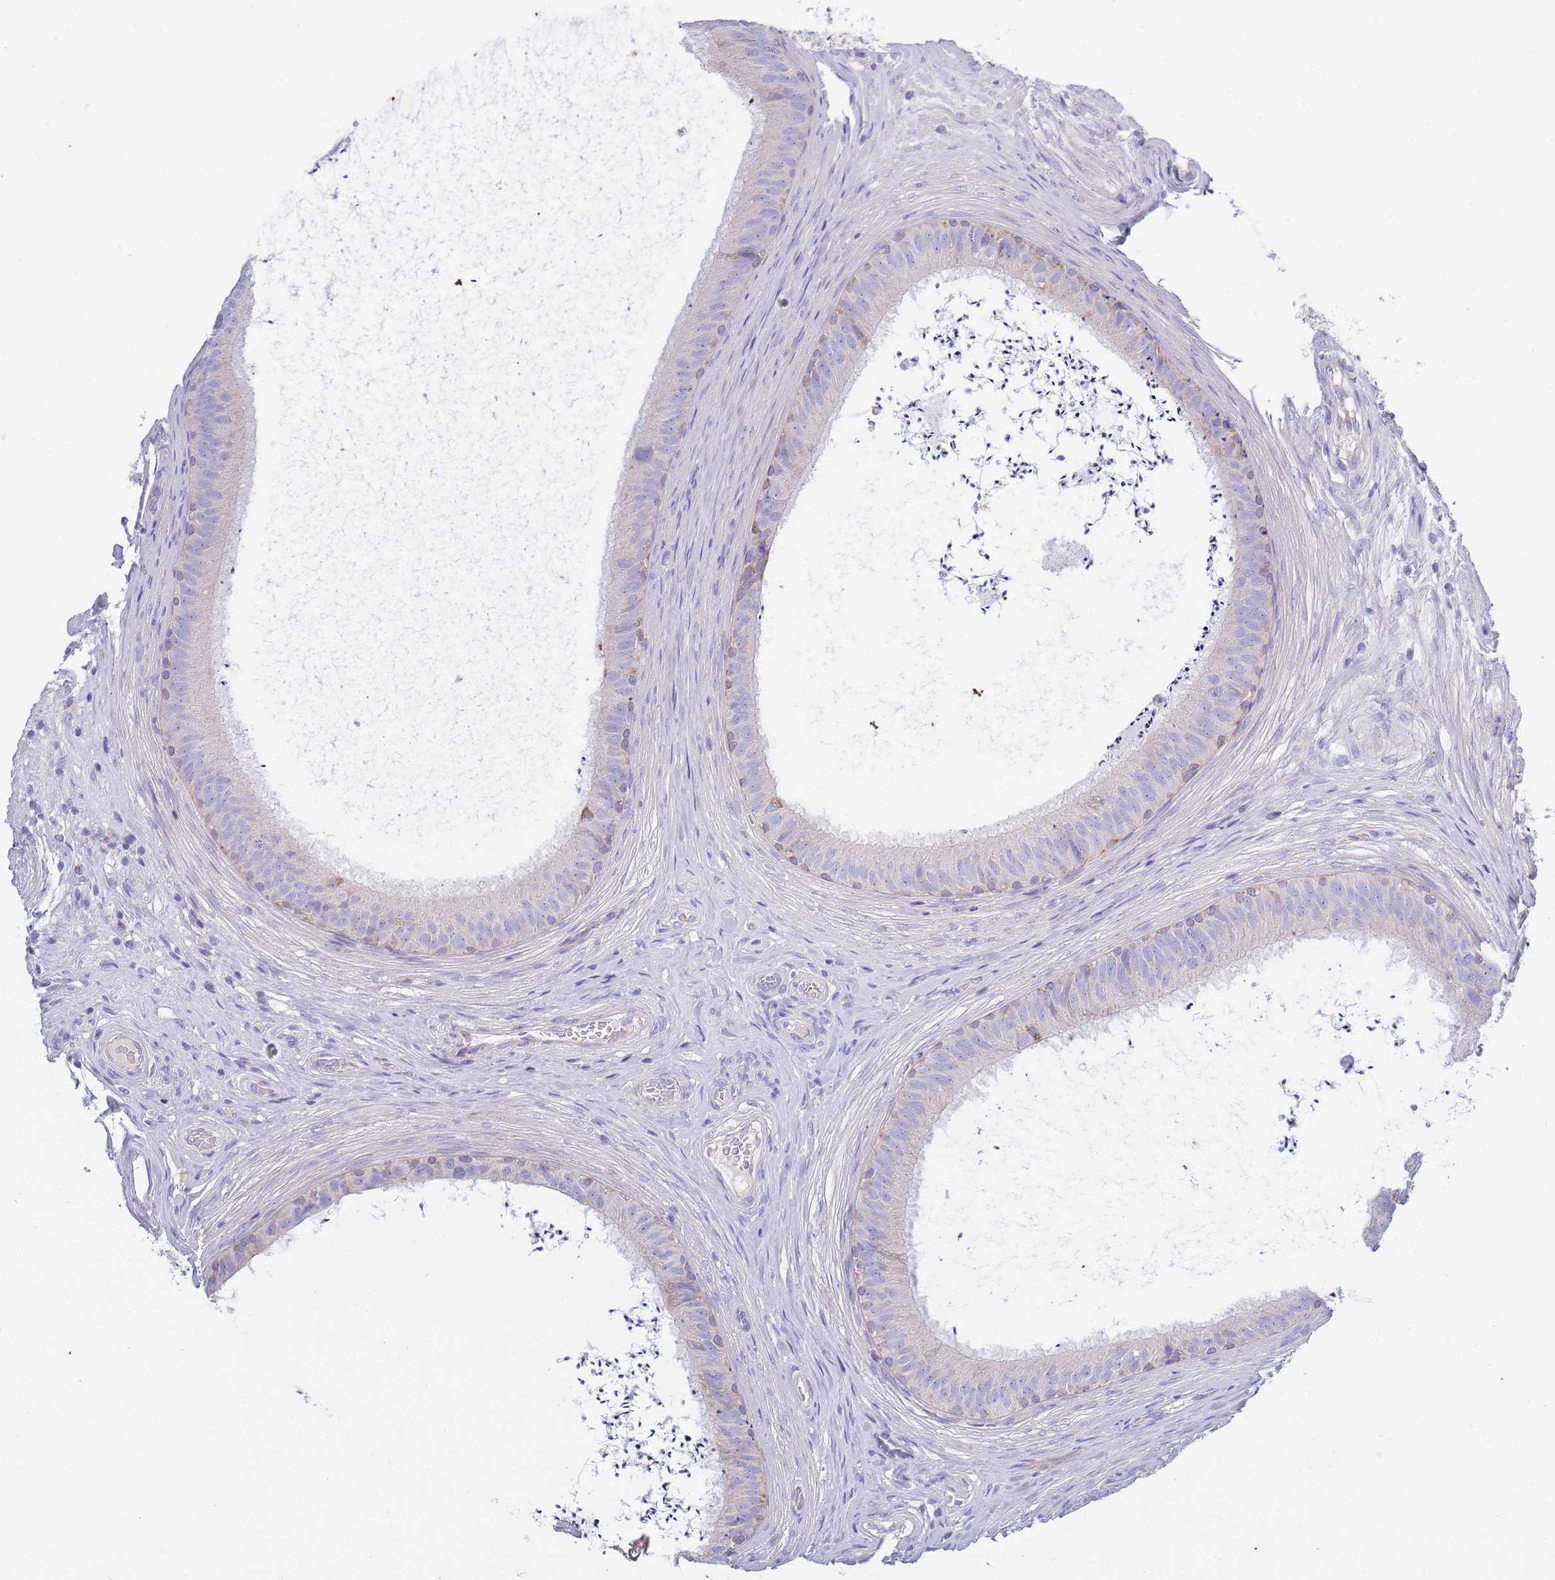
{"staining": {"intensity": "moderate", "quantity": "<25%", "location": "cytoplasmic/membranous"}, "tissue": "epididymis", "cell_type": "Glandular cells", "image_type": "normal", "snomed": [{"axis": "morphology", "description": "Normal tissue, NOS"}, {"axis": "topography", "description": "Testis"}, {"axis": "topography", "description": "Epididymis"}], "caption": "Immunohistochemistry (IHC) photomicrograph of benign epididymis: epididymis stained using immunohistochemistry (IHC) exhibits low levels of moderate protein expression localized specifically in the cytoplasmic/membranous of glandular cells, appearing as a cytoplasmic/membranous brown color.", "gene": "EMC8", "patient": {"sex": "male", "age": 41}}